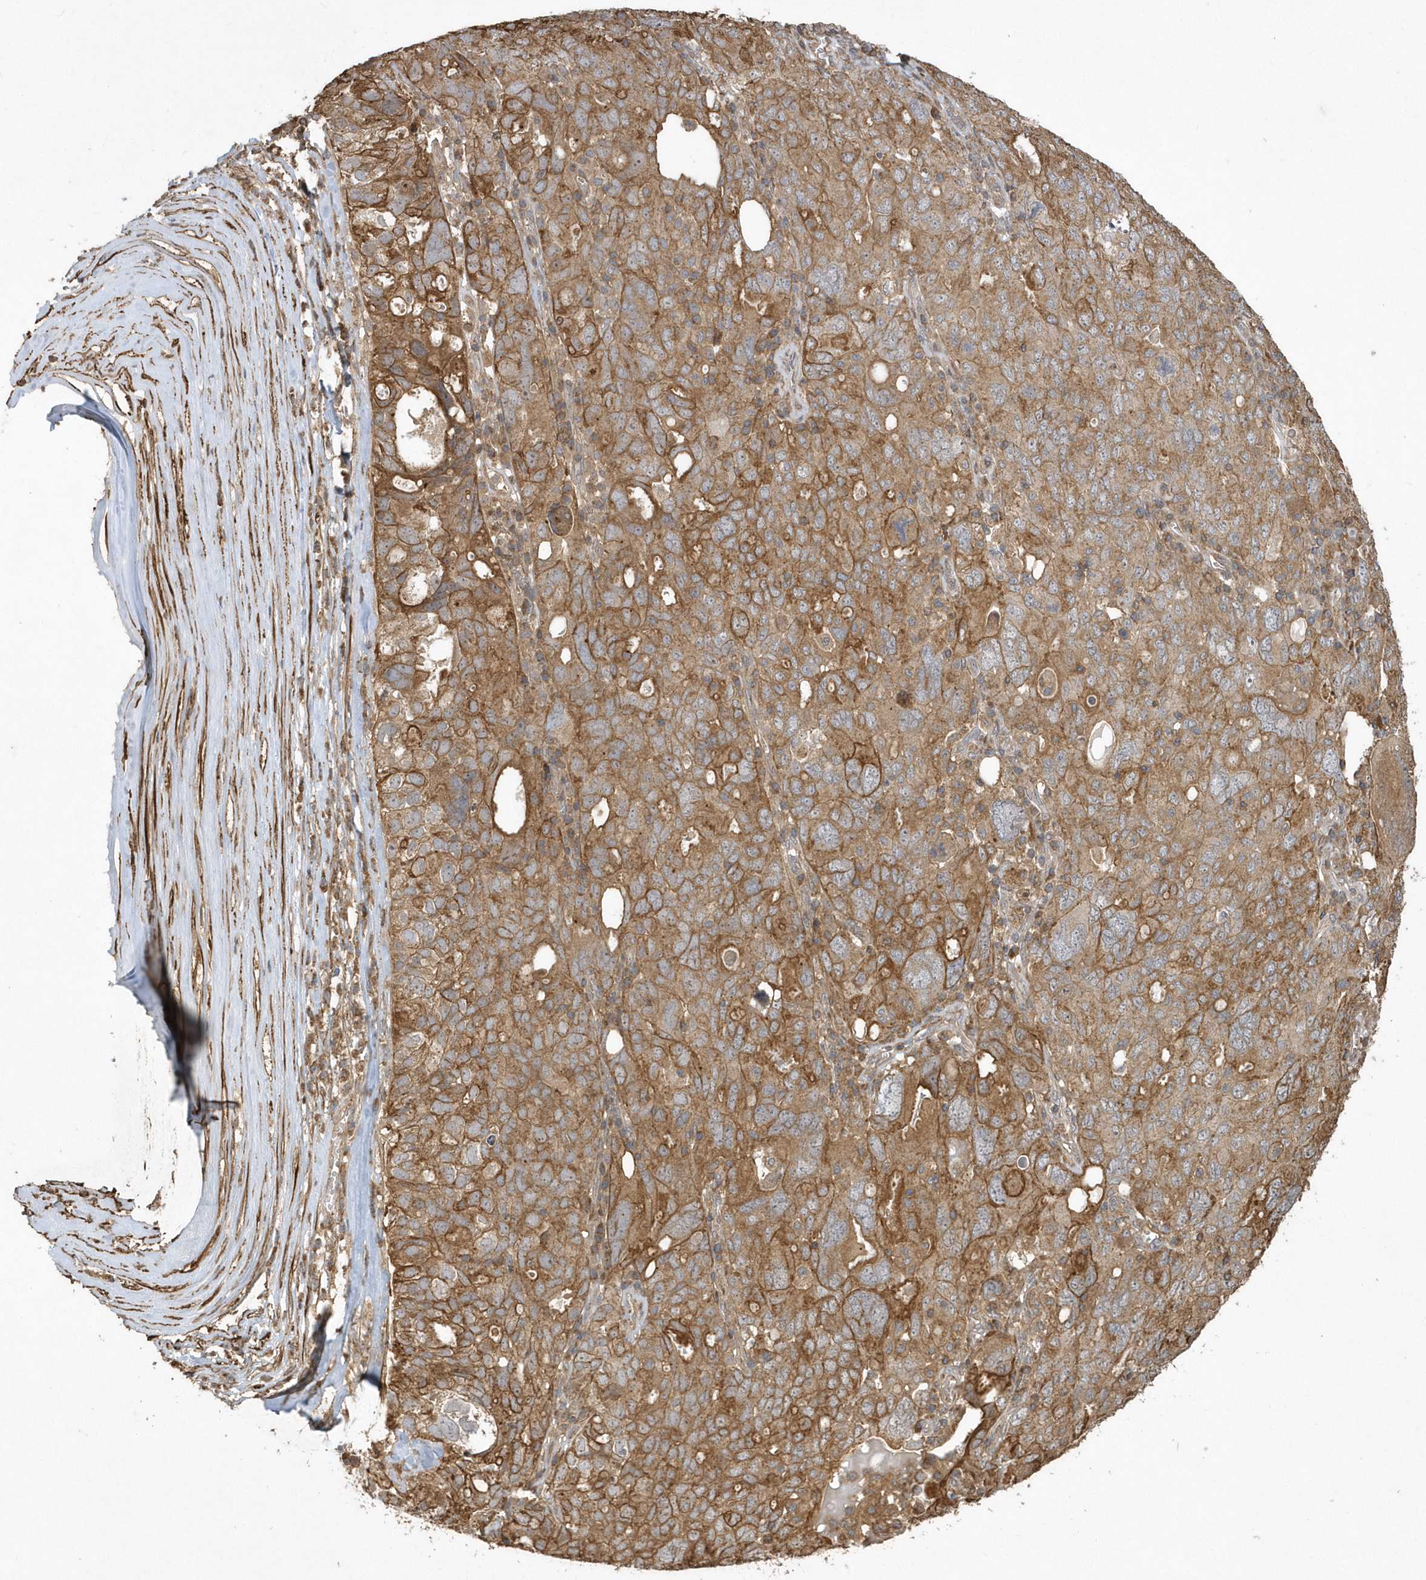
{"staining": {"intensity": "moderate", "quantity": ">75%", "location": "cytoplasmic/membranous"}, "tissue": "ovarian cancer", "cell_type": "Tumor cells", "image_type": "cancer", "snomed": [{"axis": "morphology", "description": "Carcinoma, endometroid"}, {"axis": "topography", "description": "Ovary"}], "caption": "DAB immunohistochemical staining of human ovarian cancer (endometroid carcinoma) shows moderate cytoplasmic/membranous protein staining in approximately >75% of tumor cells.", "gene": "SENP8", "patient": {"sex": "female", "age": 62}}